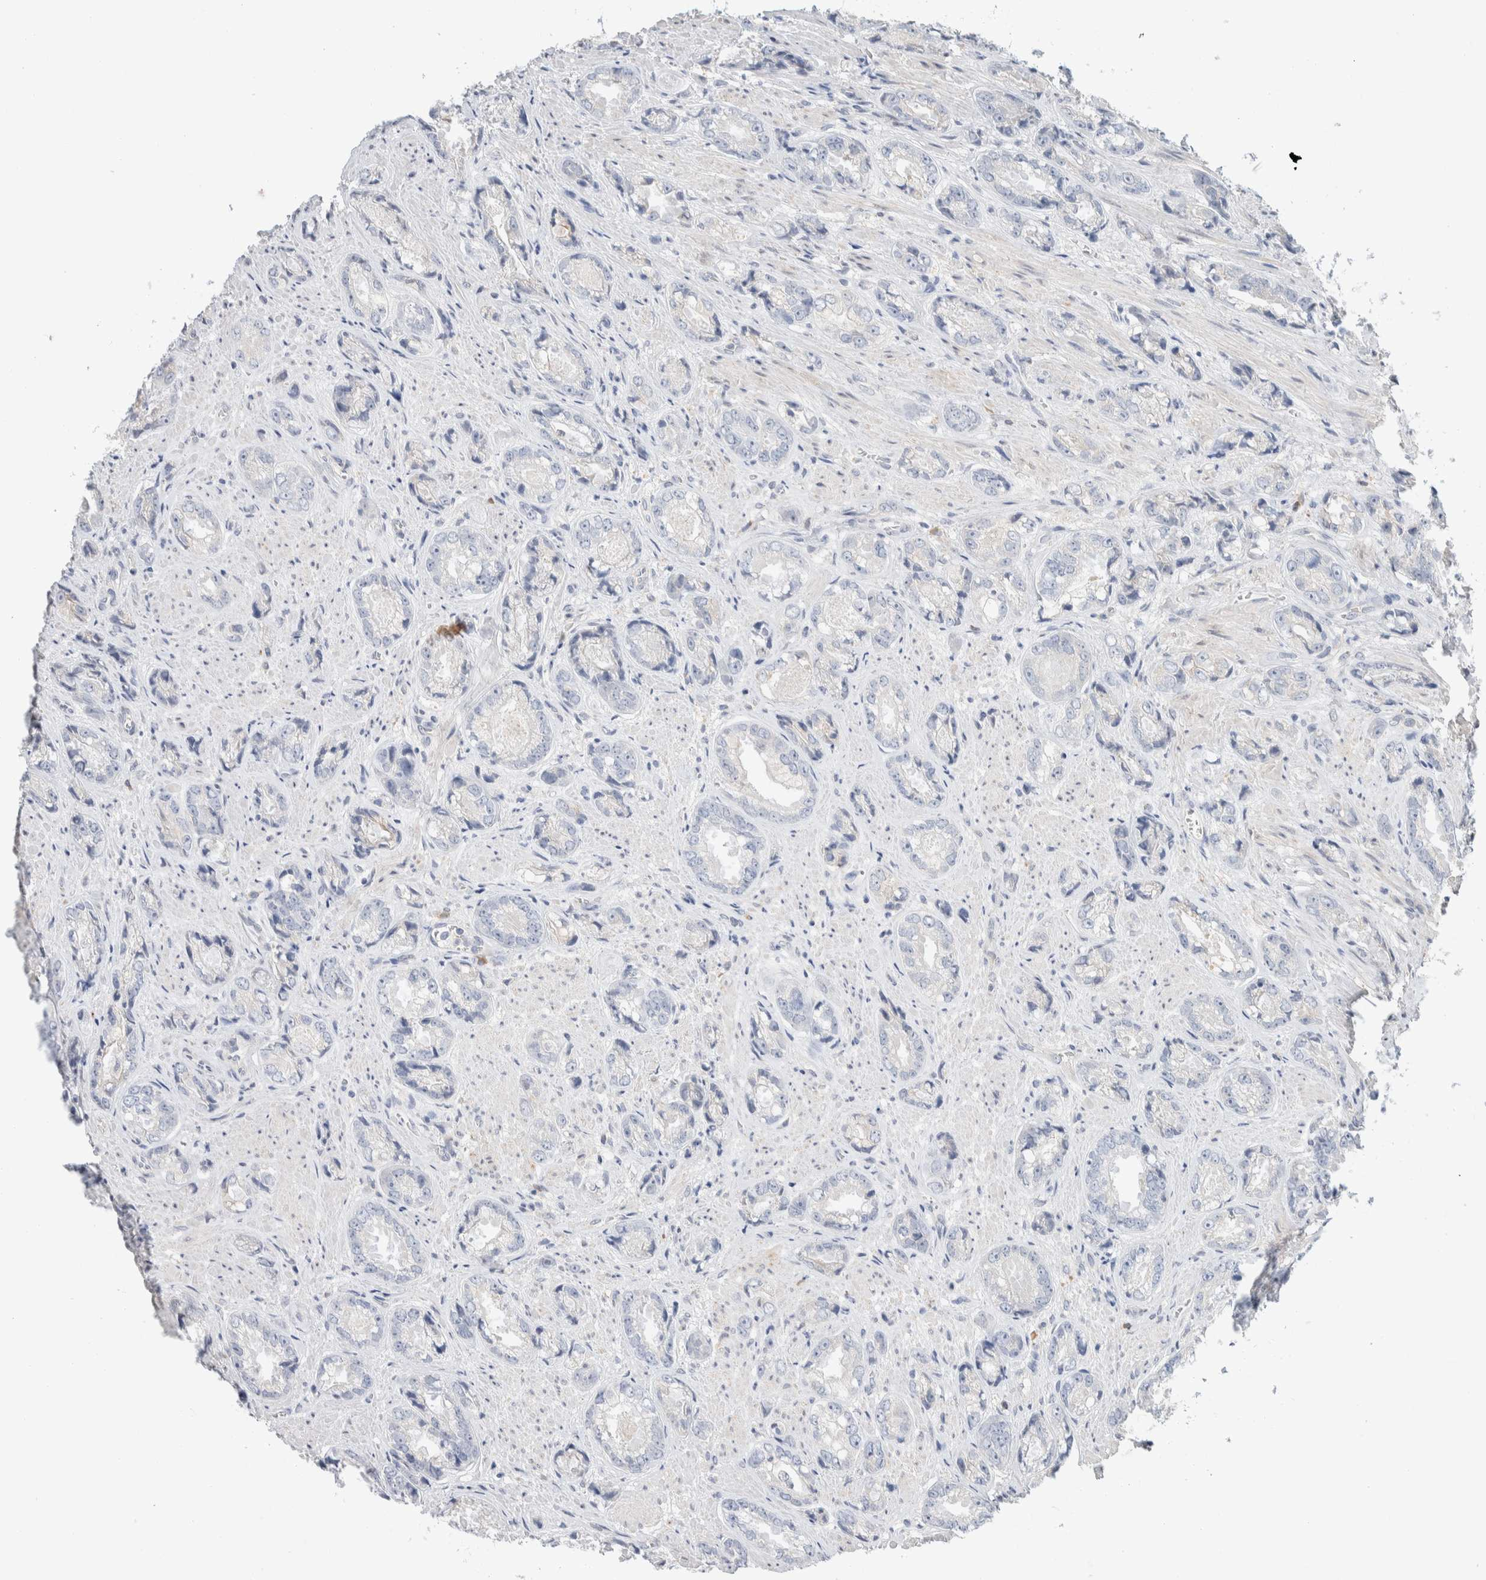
{"staining": {"intensity": "negative", "quantity": "none", "location": "none"}, "tissue": "prostate cancer", "cell_type": "Tumor cells", "image_type": "cancer", "snomed": [{"axis": "morphology", "description": "Adenocarcinoma, High grade"}, {"axis": "topography", "description": "Prostate"}], "caption": "Protein analysis of prostate cancer (high-grade adenocarcinoma) shows no significant expression in tumor cells.", "gene": "RUSF1", "patient": {"sex": "male", "age": 61}}